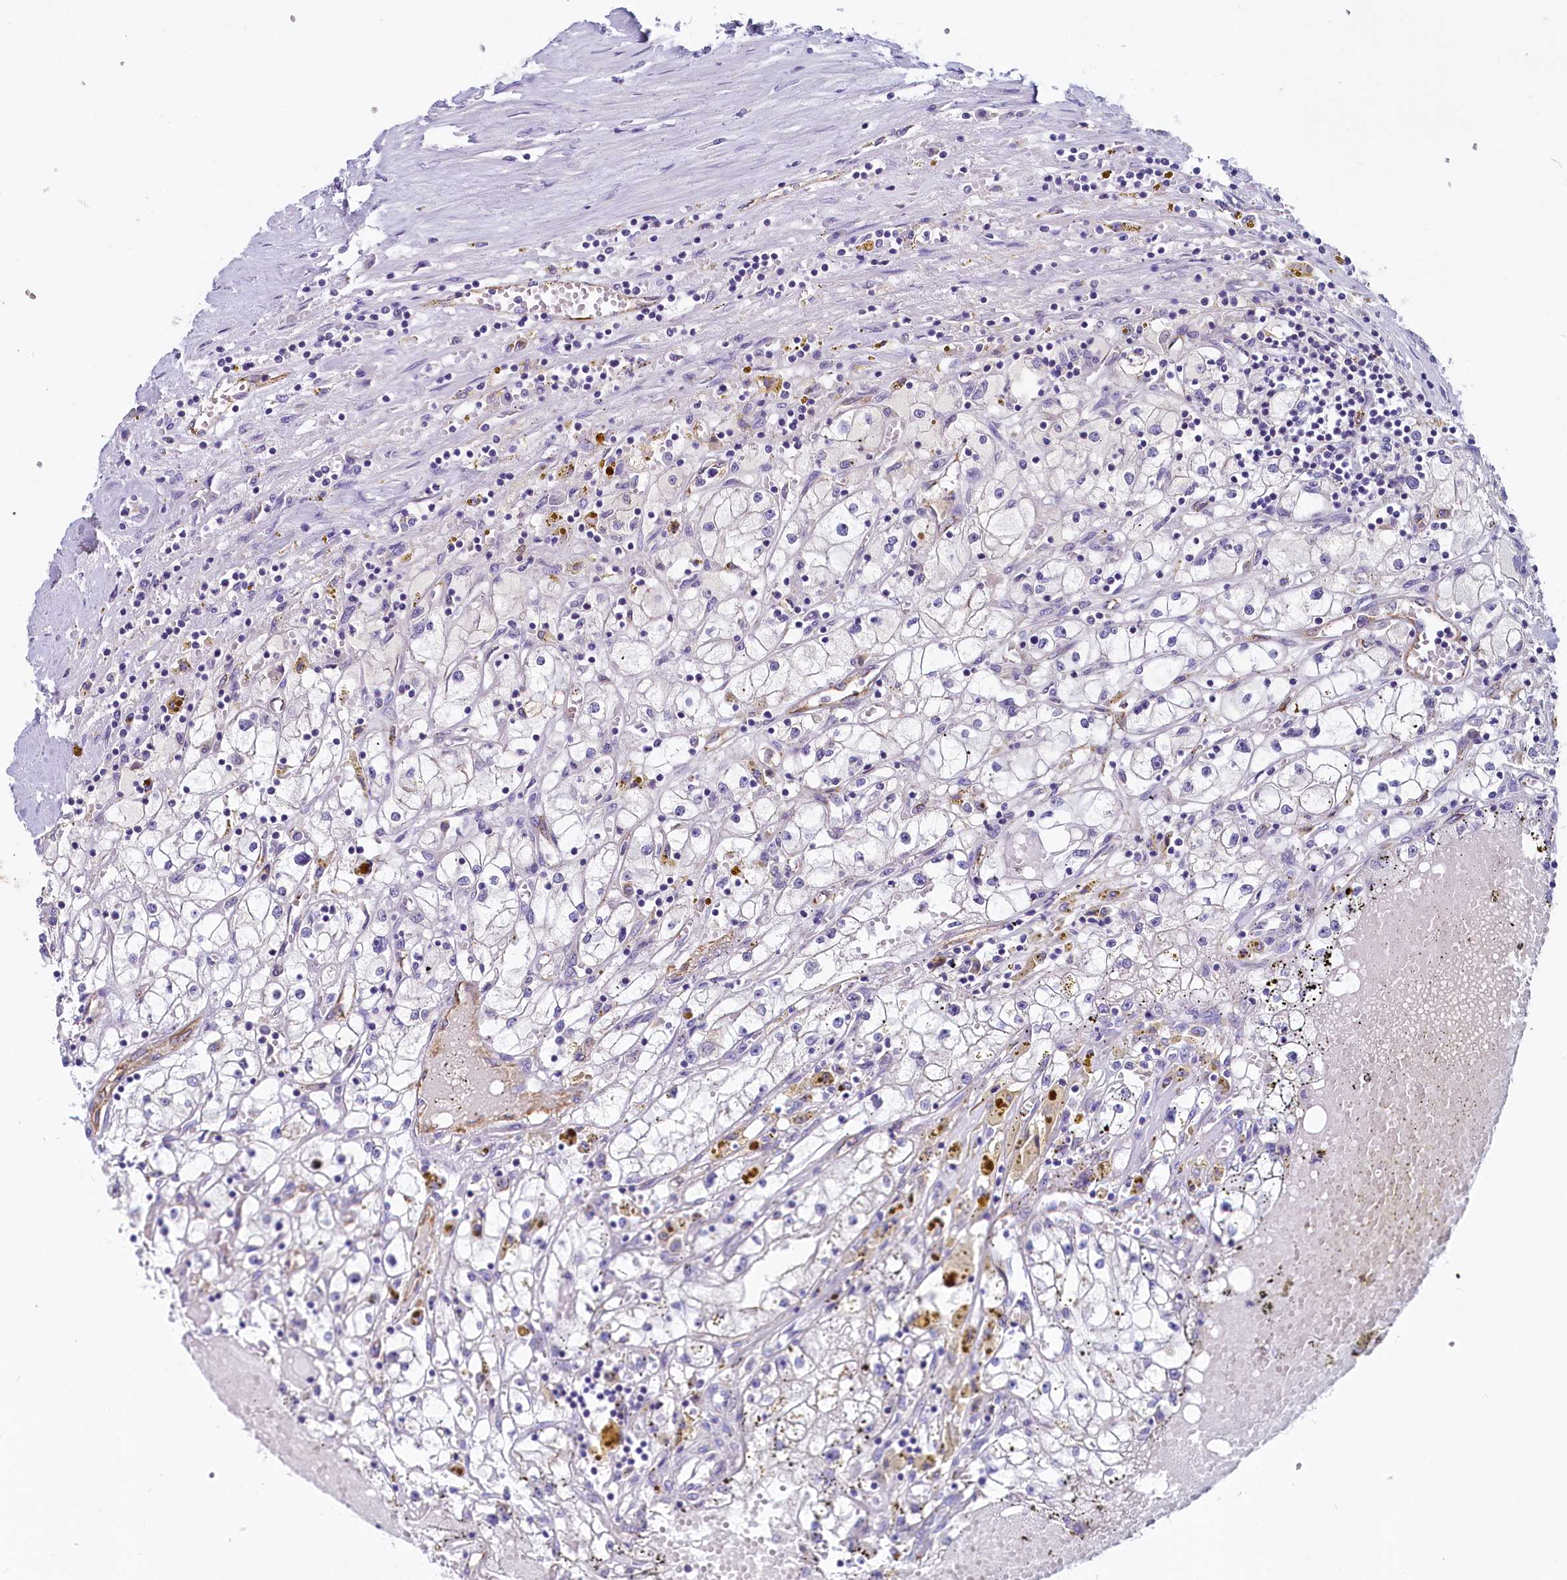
{"staining": {"intensity": "weak", "quantity": "<25%", "location": "cytoplasmic/membranous"}, "tissue": "renal cancer", "cell_type": "Tumor cells", "image_type": "cancer", "snomed": [{"axis": "morphology", "description": "Adenocarcinoma, NOS"}, {"axis": "topography", "description": "Kidney"}], "caption": "There is no significant expression in tumor cells of adenocarcinoma (renal).", "gene": "INSC", "patient": {"sex": "male", "age": 56}}